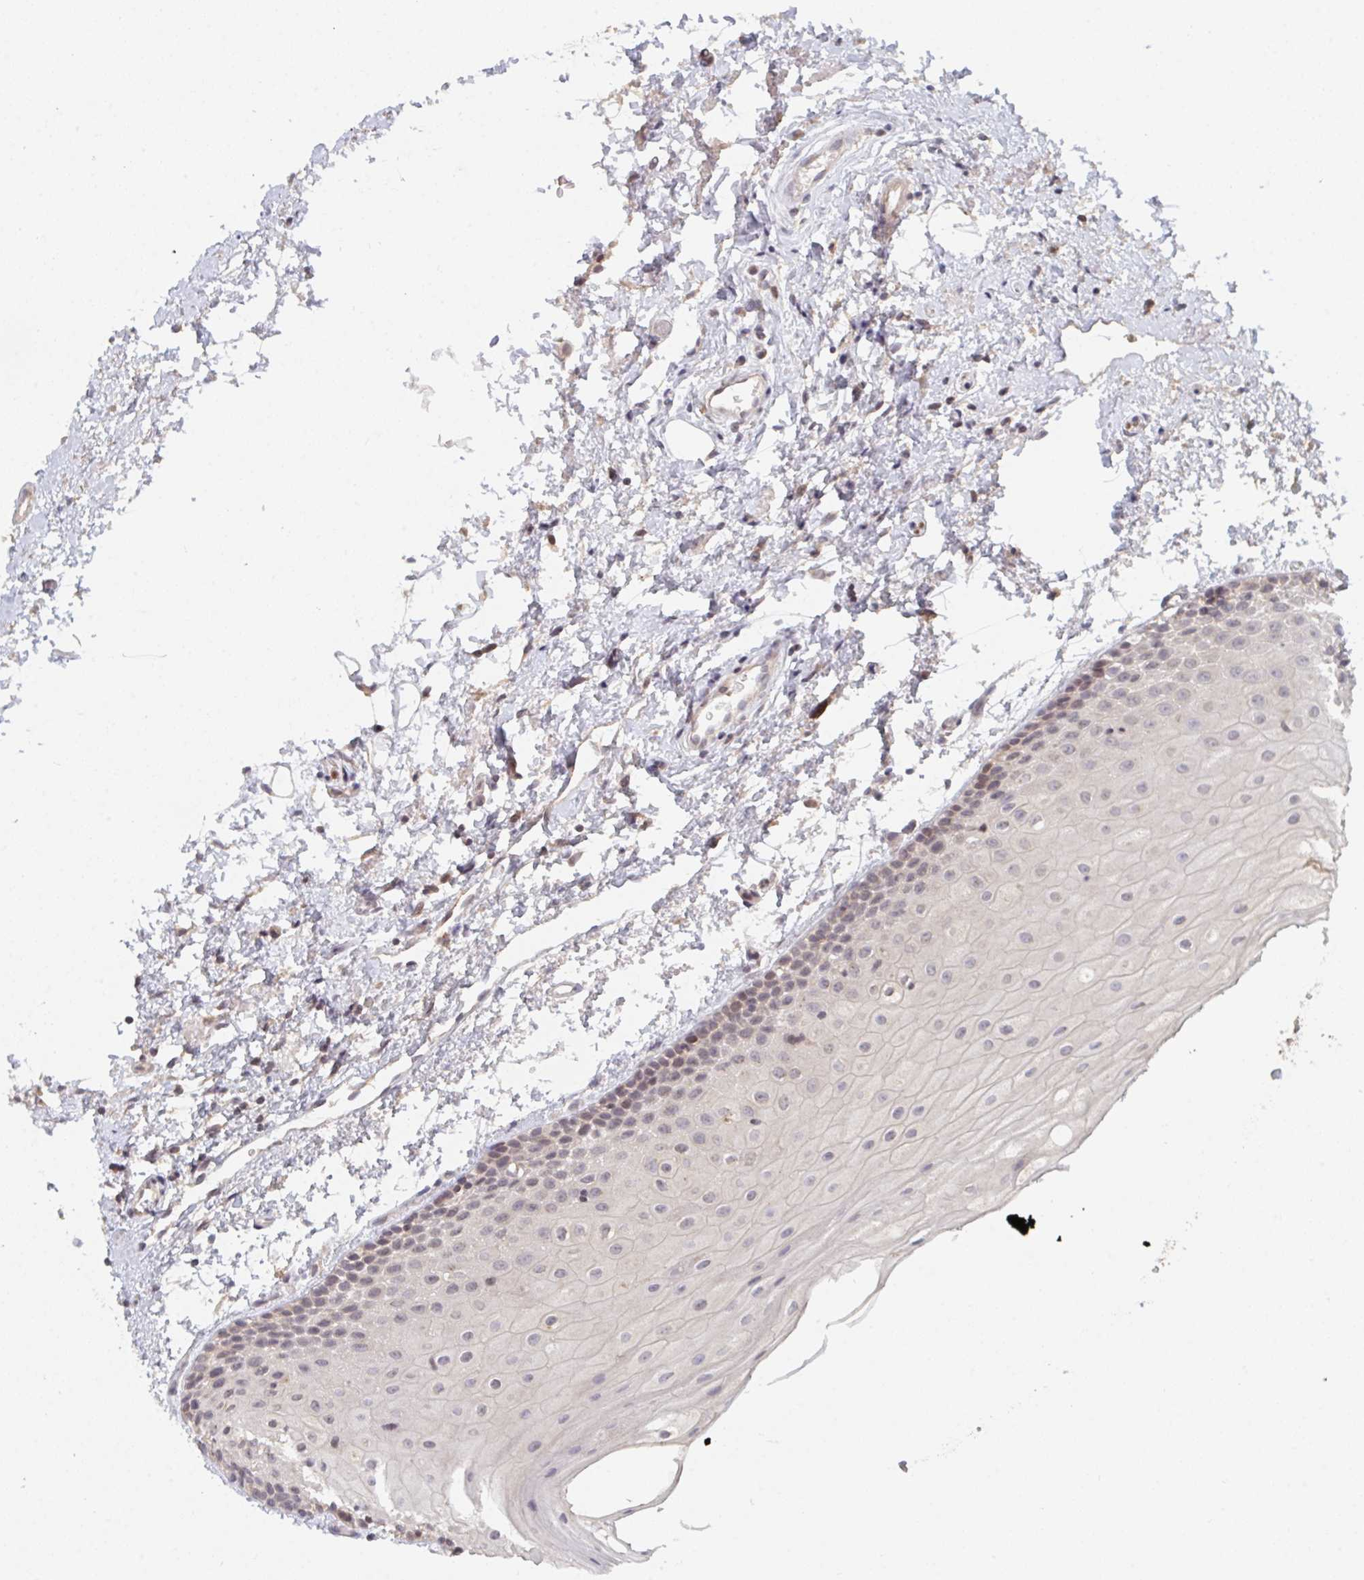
{"staining": {"intensity": "weak", "quantity": "25%-75%", "location": "nuclear"}, "tissue": "oral mucosa", "cell_type": "Squamous epithelial cells", "image_type": "normal", "snomed": [{"axis": "morphology", "description": "Normal tissue, NOS"}, {"axis": "topography", "description": "Oral tissue"}], "caption": "Immunohistochemistry (IHC) micrograph of normal oral mucosa stained for a protein (brown), which shows low levels of weak nuclear positivity in approximately 25%-75% of squamous epithelial cells.", "gene": "DCST1", "patient": {"sex": "female", "age": 82}}